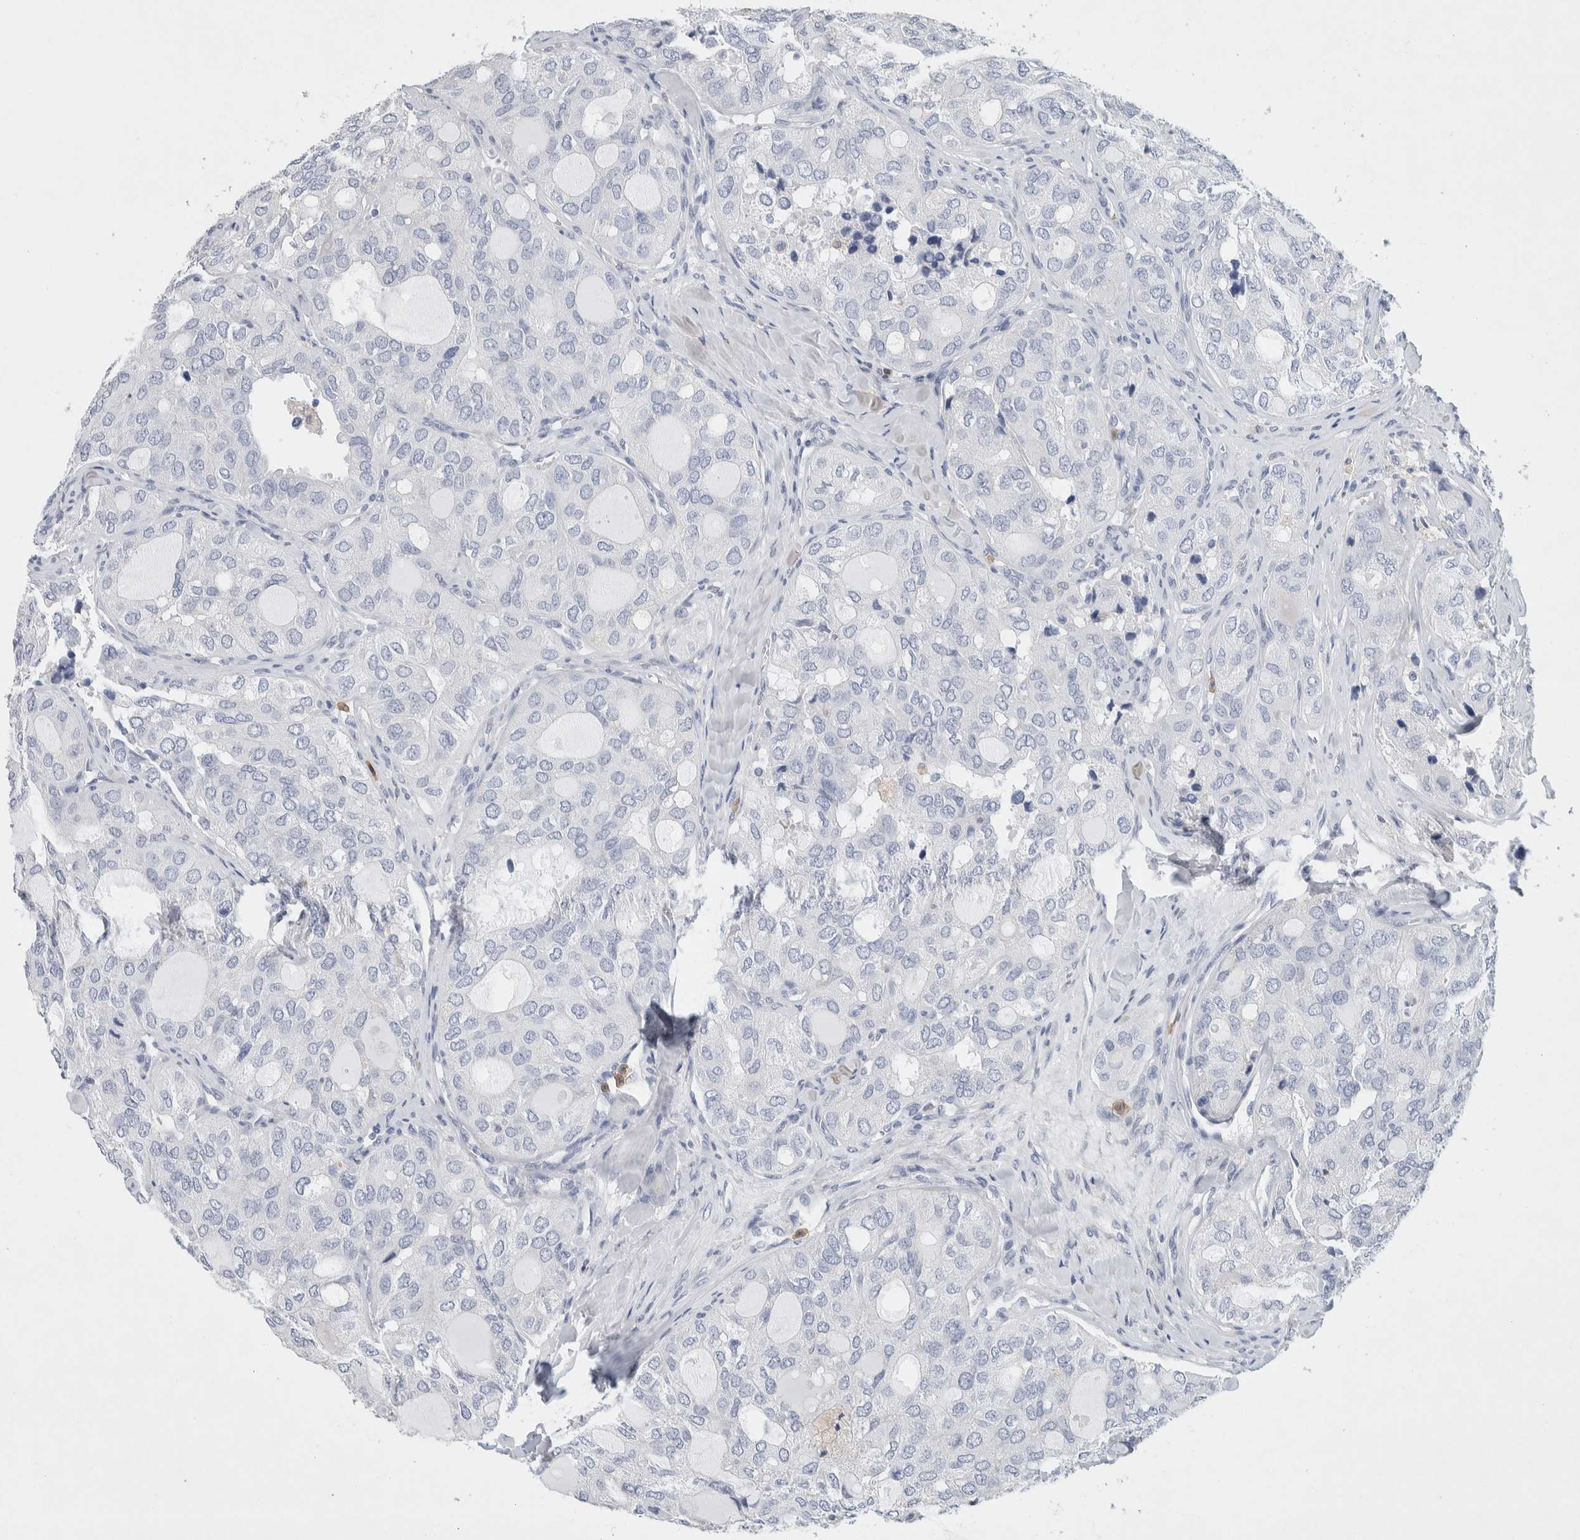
{"staining": {"intensity": "negative", "quantity": "none", "location": "none"}, "tissue": "thyroid cancer", "cell_type": "Tumor cells", "image_type": "cancer", "snomed": [{"axis": "morphology", "description": "Follicular adenoma carcinoma, NOS"}, {"axis": "topography", "description": "Thyroid gland"}], "caption": "IHC of human follicular adenoma carcinoma (thyroid) displays no expression in tumor cells.", "gene": "NCF2", "patient": {"sex": "male", "age": 75}}